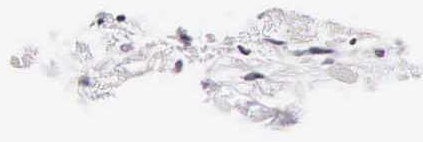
{"staining": {"intensity": "negative", "quantity": "none", "location": "none"}, "tissue": "head and neck cancer", "cell_type": "Tumor cells", "image_type": "cancer", "snomed": [{"axis": "morphology", "description": "Squamous cell carcinoma, NOS"}, {"axis": "topography", "description": "Salivary gland"}, {"axis": "topography", "description": "Head-Neck"}], "caption": "Immunohistochemistry (IHC) histopathology image of head and neck squamous cell carcinoma stained for a protein (brown), which reveals no staining in tumor cells. Nuclei are stained in blue.", "gene": "UPRT", "patient": {"sex": "male", "age": 70}}